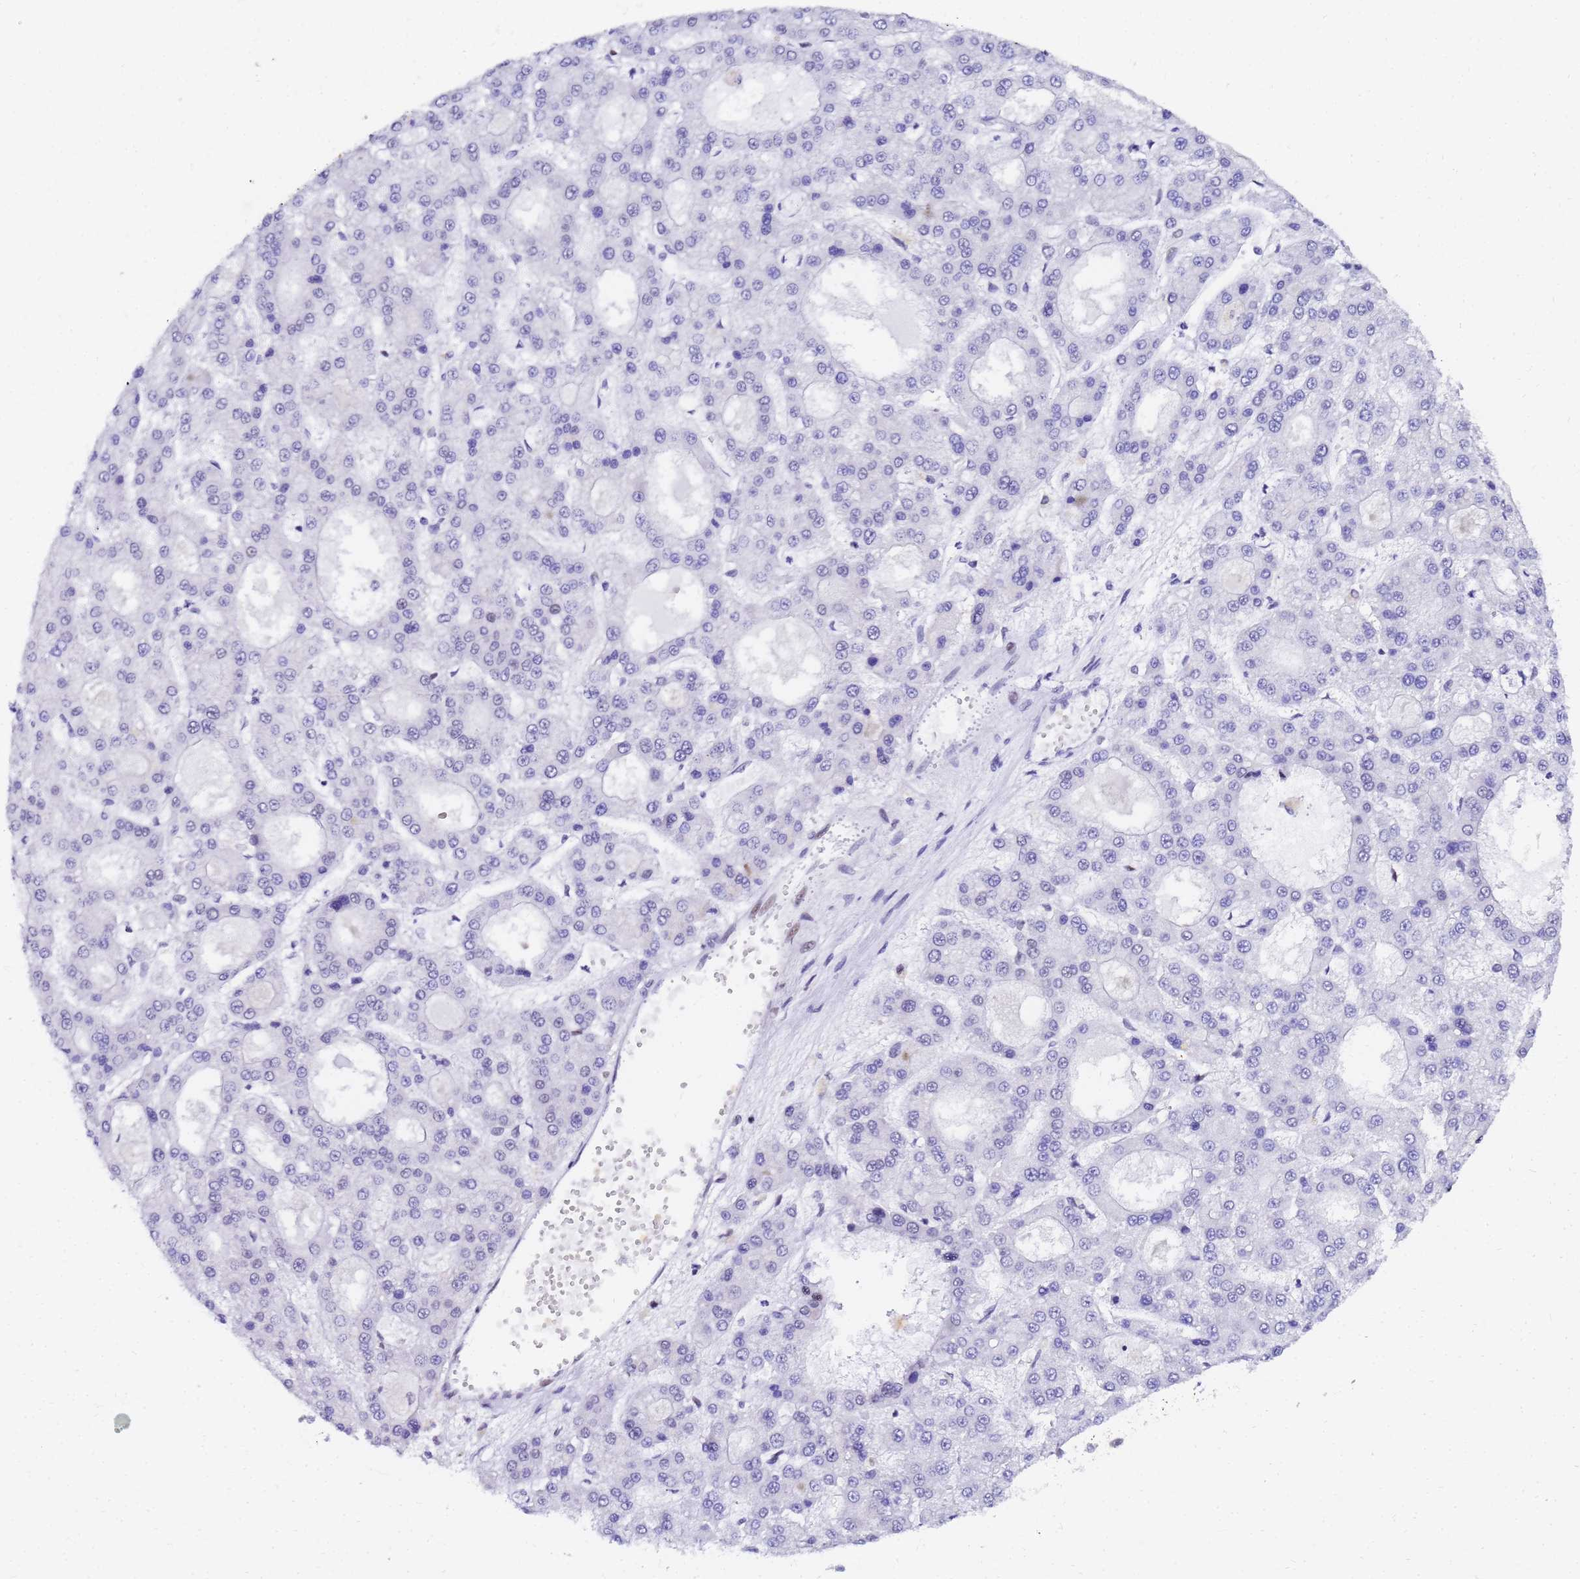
{"staining": {"intensity": "negative", "quantity": "none", "location": "none"}, "tissue": "liver cancer", "cell_type": "Tumor cells", "image_type": "cancer", "snomed": [{"axis": "morphology", "description": "Carcinoma, Hepatocellular, NOS"}, {"axis": "topography", "description": "Liver"}], "caption": "Immunohistochemistry (IHC) image of liver cancer (hepatocellular carcinoma) stained for a protein (brown), which demonstrates no staining in tumor cells.", "gene": "CKMT1A", "patient": {"sex": "male", "age": 70}}